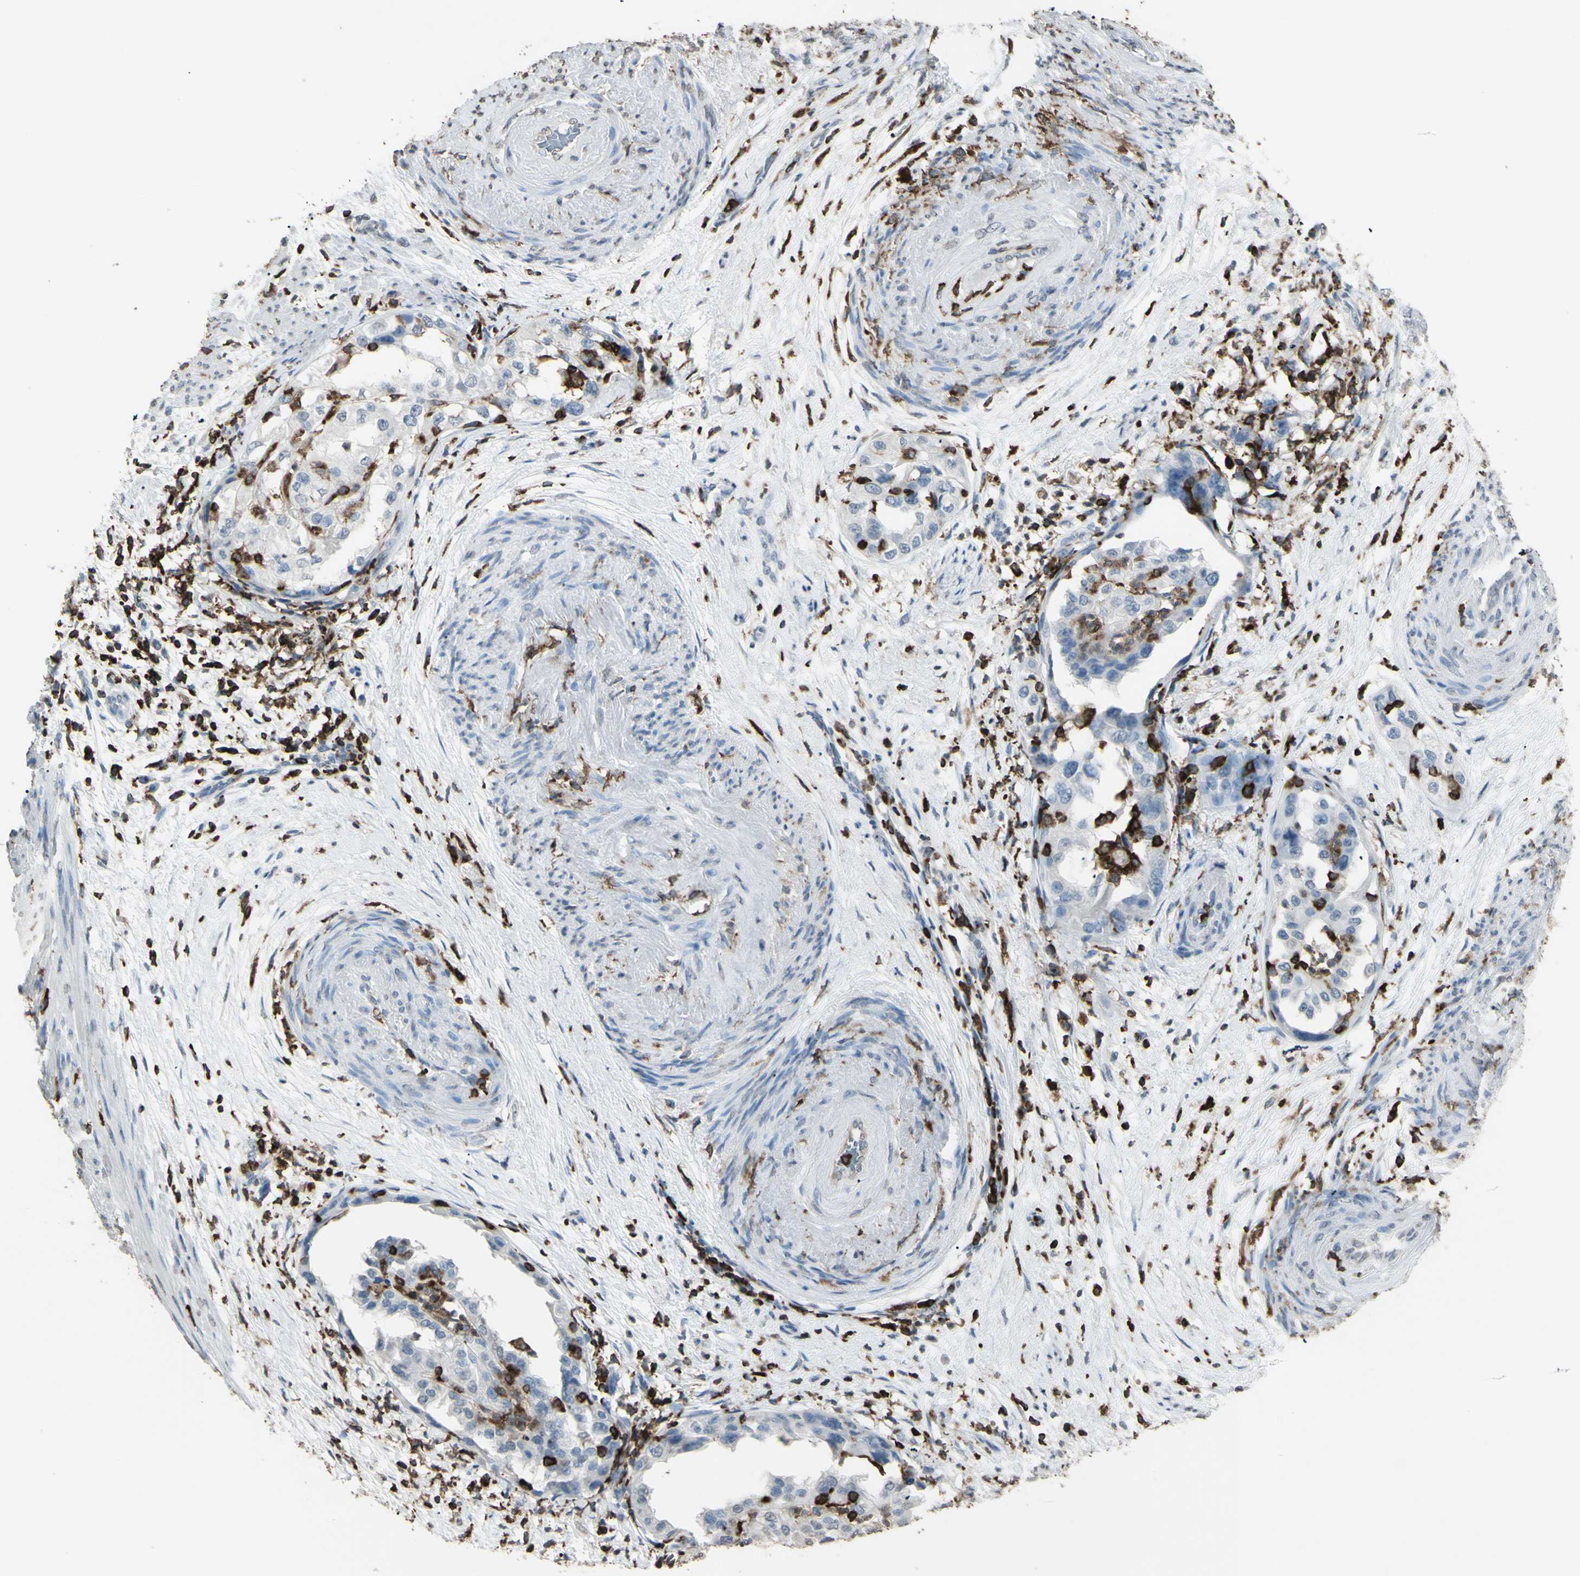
{"staining": {"intensity": "negative", "quantity": "none", "location": "none"}, "tissue": "endometrial cancer", "cell_type": "Tumor cells", "image_type": "cancer", "snomed": [{"axis": "morphology", "description": "Adenocarcinoma, NOS"}, {"axis": "topography", "description": "Endometrium"}], "caption": "Photomicrograph shows no protein staining in tumor cells of endometrial cancer tissue.", "gene": "PSTPIP1", "patient": {"sex": "female", "age": 85}}